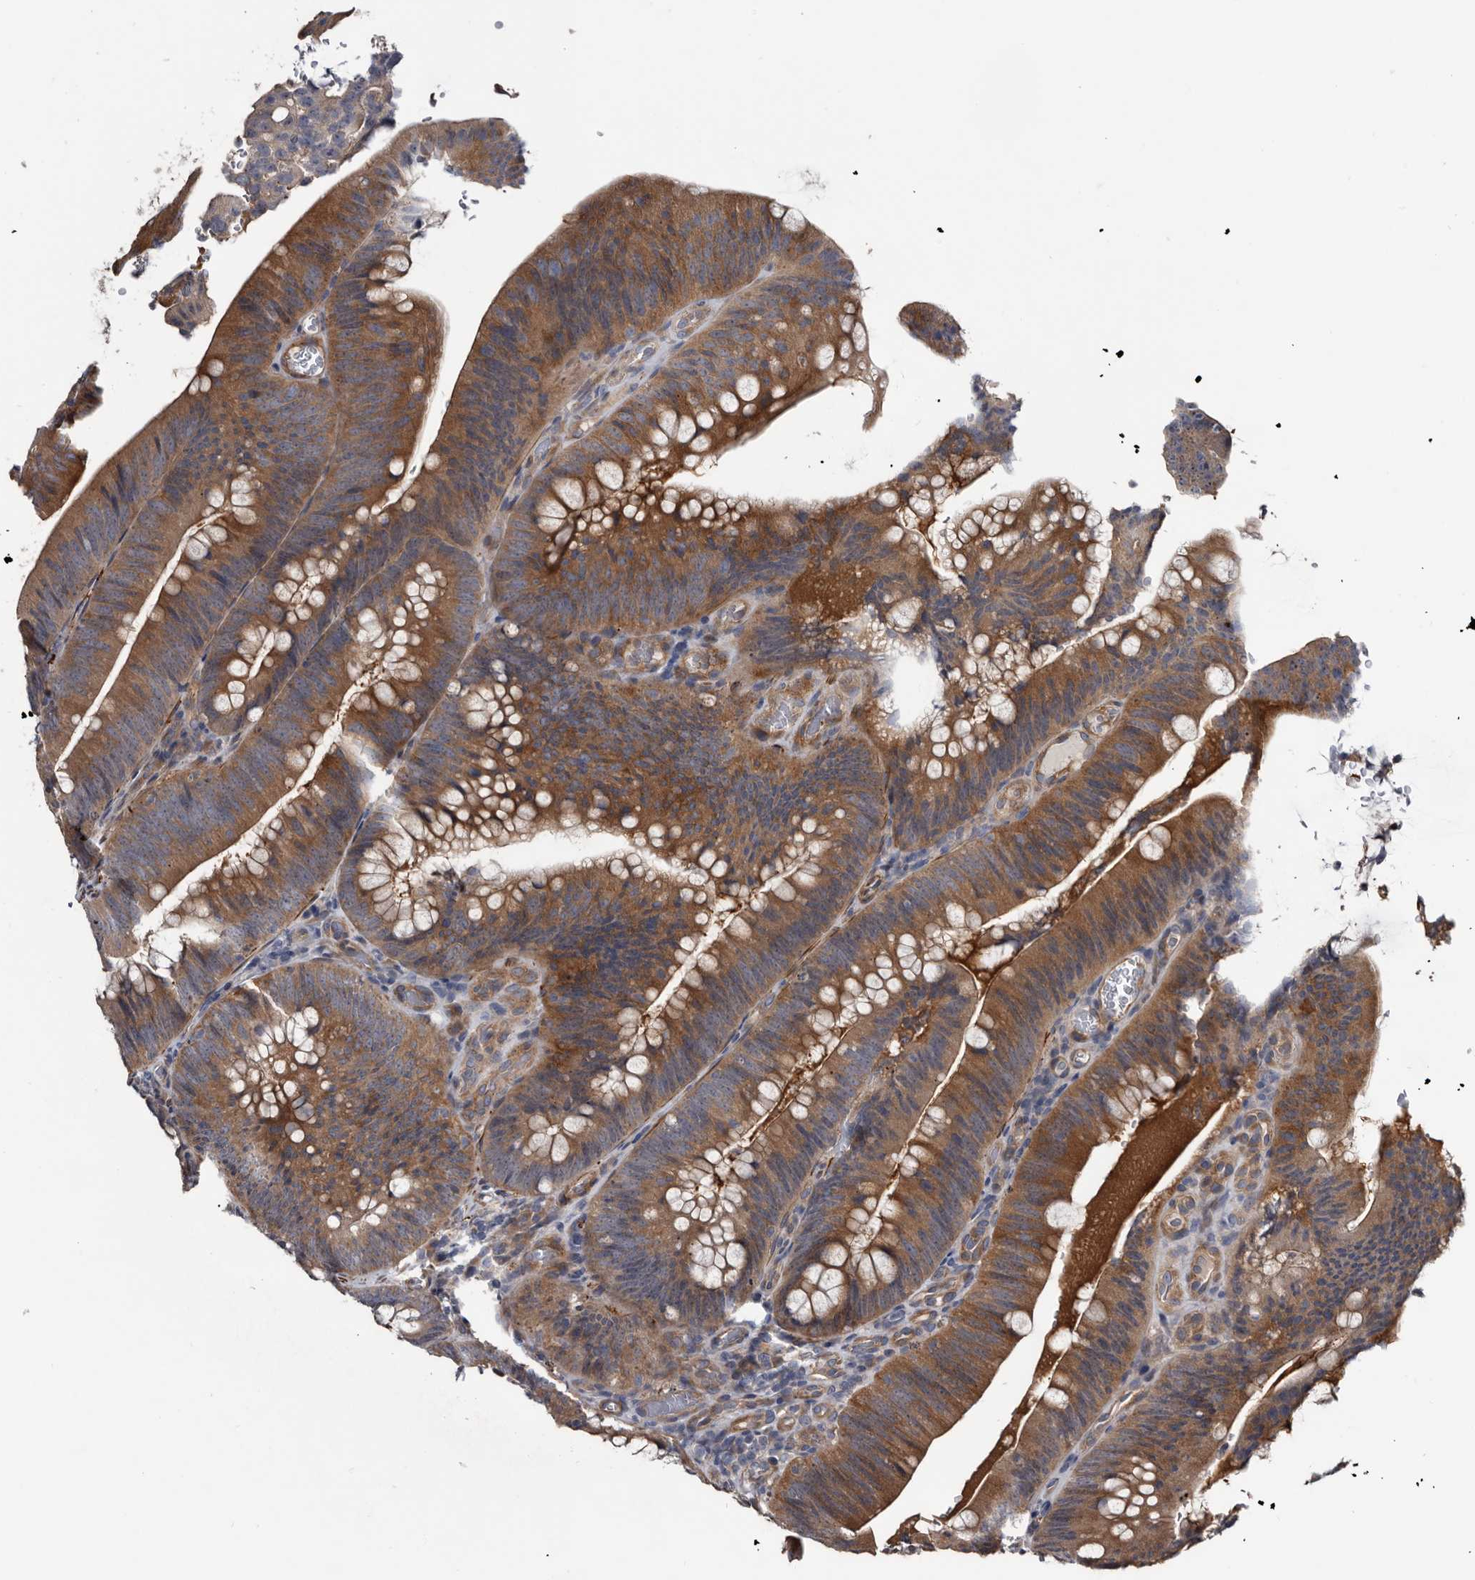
{"staining": {"intensity": "strong", "quantity": "25%-75%", "location": "cytoplasmic/membranous"}, "tissue": "colorectal cancer", "cell_type": "Tumor cells", "image_type": "cancer", "snomed": [{"axis": "morphology", "description": "Normal tissue, NOS"}, {"axis": "topography", "description": "Colon"}], "caption": "Colorectal cancer stained for a protein (brown) displays strong cytoplasmic/membranous positive staining in about 25%-75% of tumor cells.", "gene": "IARS1", "patient": {"sex": "female", "age": 82}}